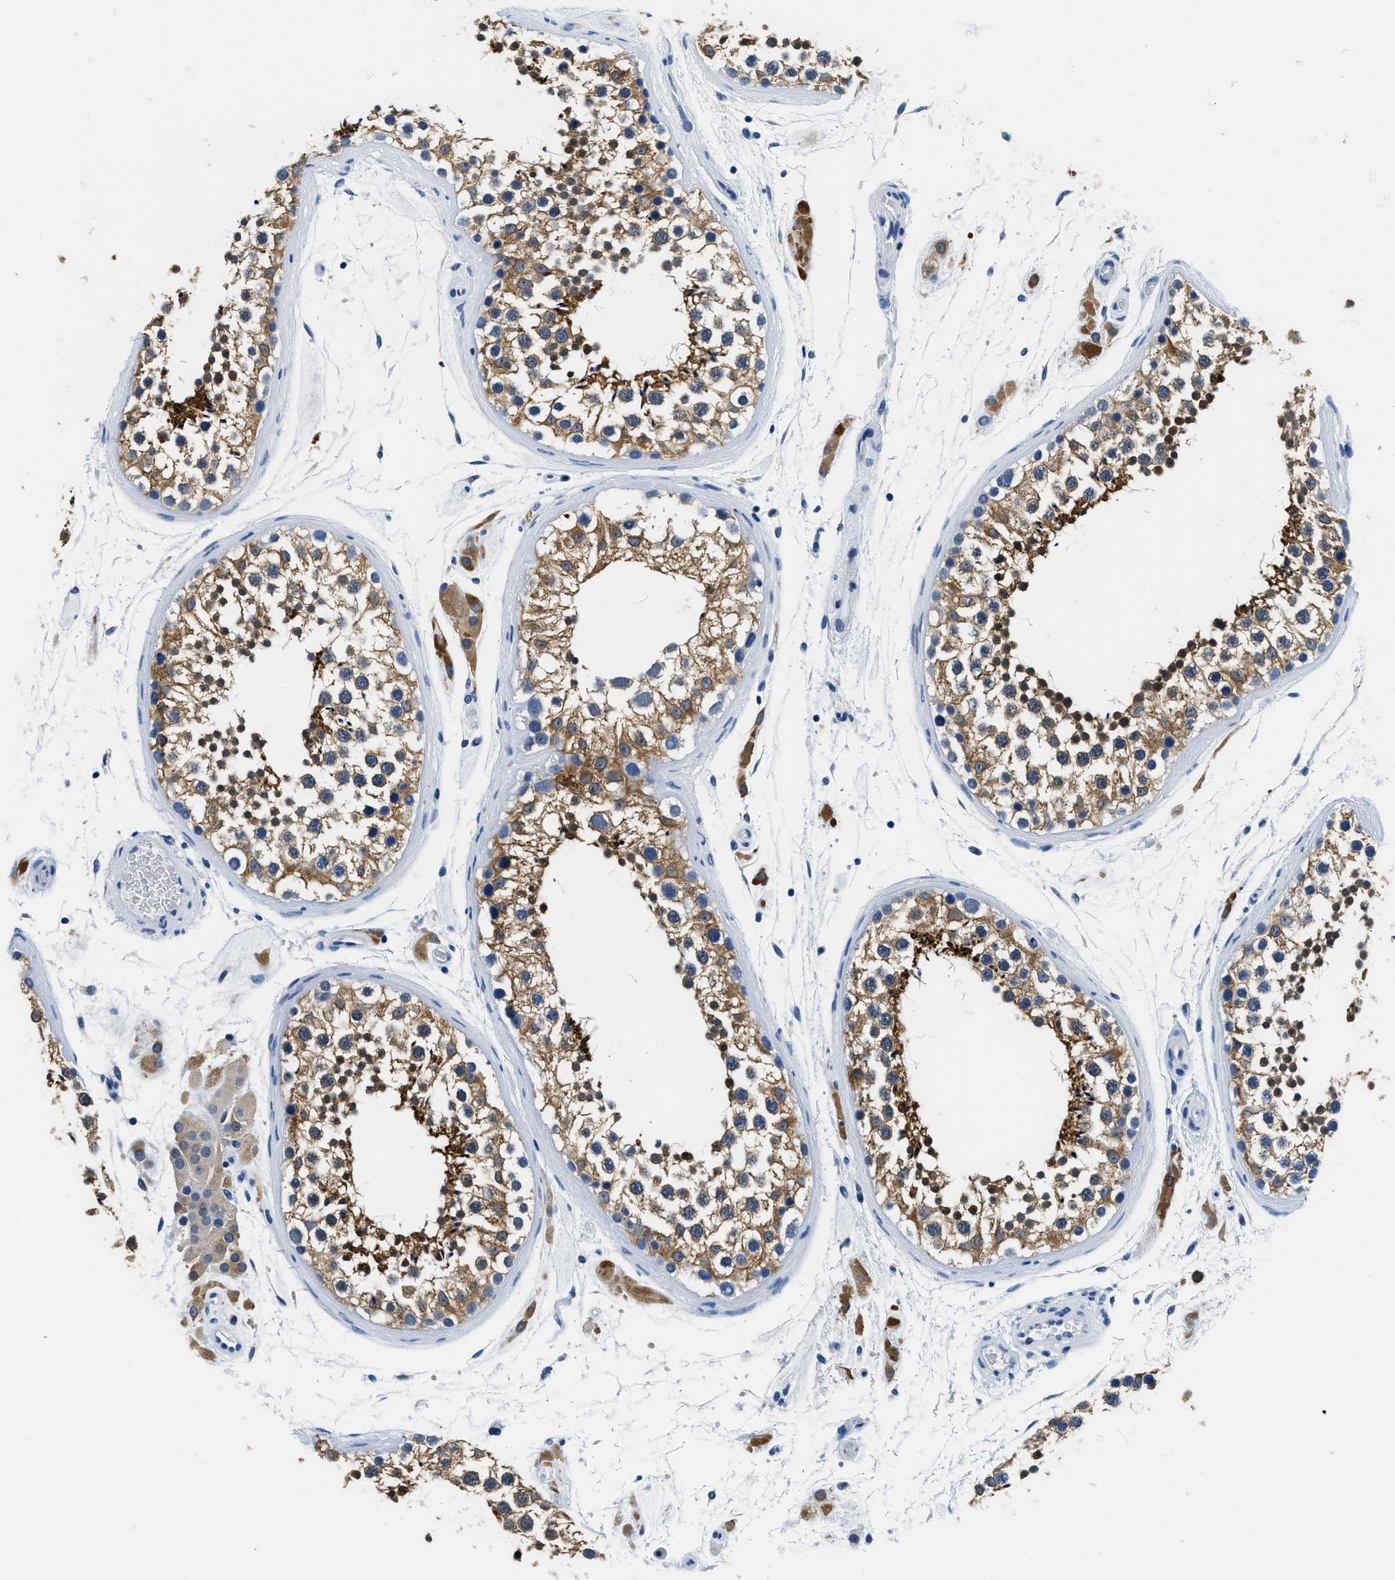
{"staining": {"intensity": "strong", "quantity": ">75%", "location": "cytoplasmic/membranous"}, "tissue": "testis", "cell_type": "Cells in seminiferous ducts", "image_type": "normal", "snomed": [{"axis": "morphology", "description": "Normal tissue, NOS"}, {"axis": "topography", "description": "Testis"}], "caption": "Immunohistochemical staining of benign human testis displays high levels of strong cytoplasmic/membranous staining in about >75% of cells in seminiferous ducts. (DAB IHC with brightfield microscopy, high magnification).", "gene": "GSTM3", "patient": {"sex": "male", "age": 46}}